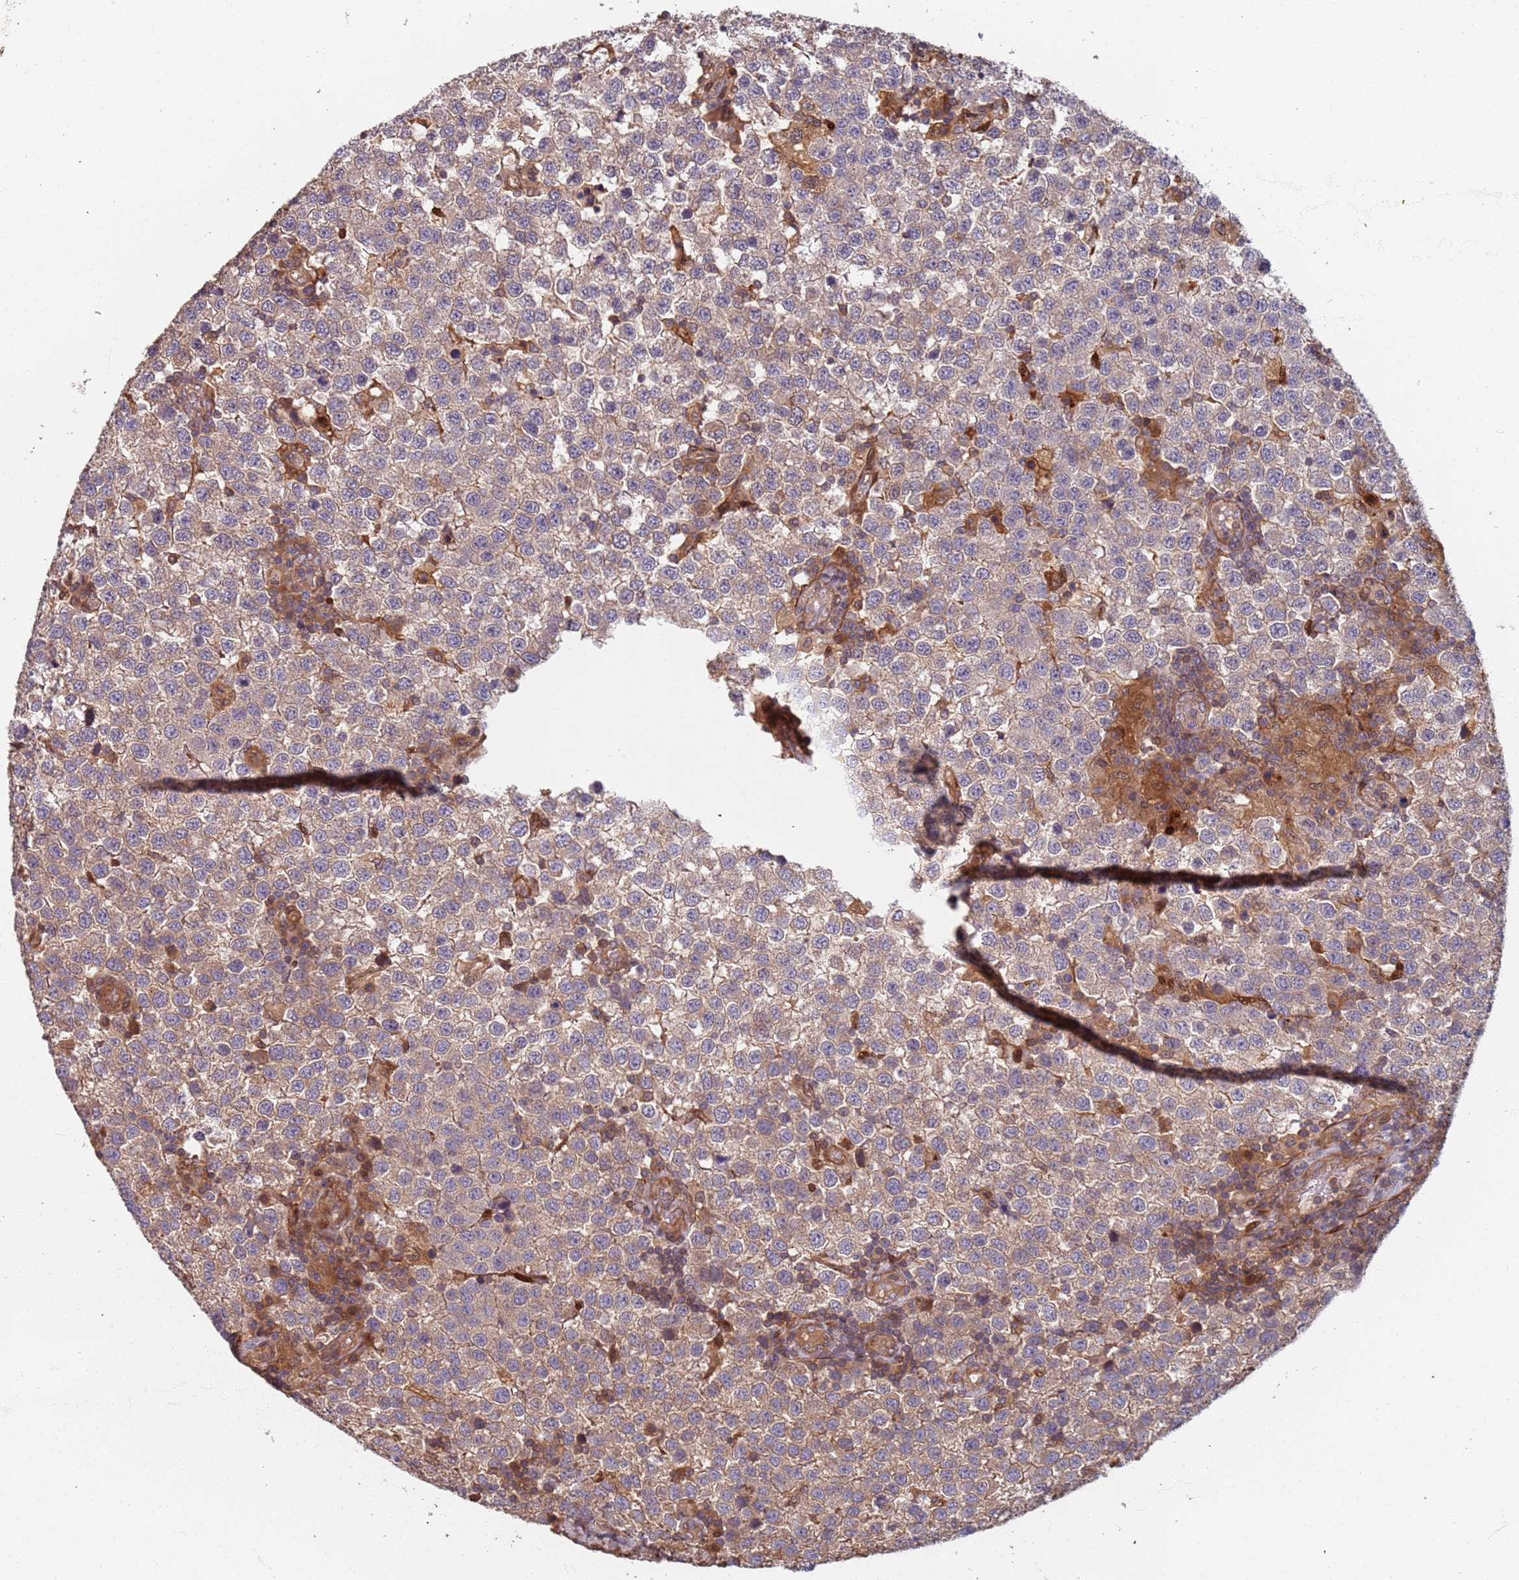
{"staining": {"intensity": "weak", "quantity": "<25%", "location": "cytoplasmic/membranous"}, "tissue": "testis cancer", "cell_type": "Tumor cells", "image_type": "cancer", "snomed": [{"axis": "morphology", "description": "Seminoma, NOS"}, {"axis": "topography", "description": "Testis"}], "caption": "Immunohistochemistry of human testis cancer (seminoma) shows no staining in tumor cells.", "gene": "SDCCAG8", "patient": {"sex": "male", "age": 34}}